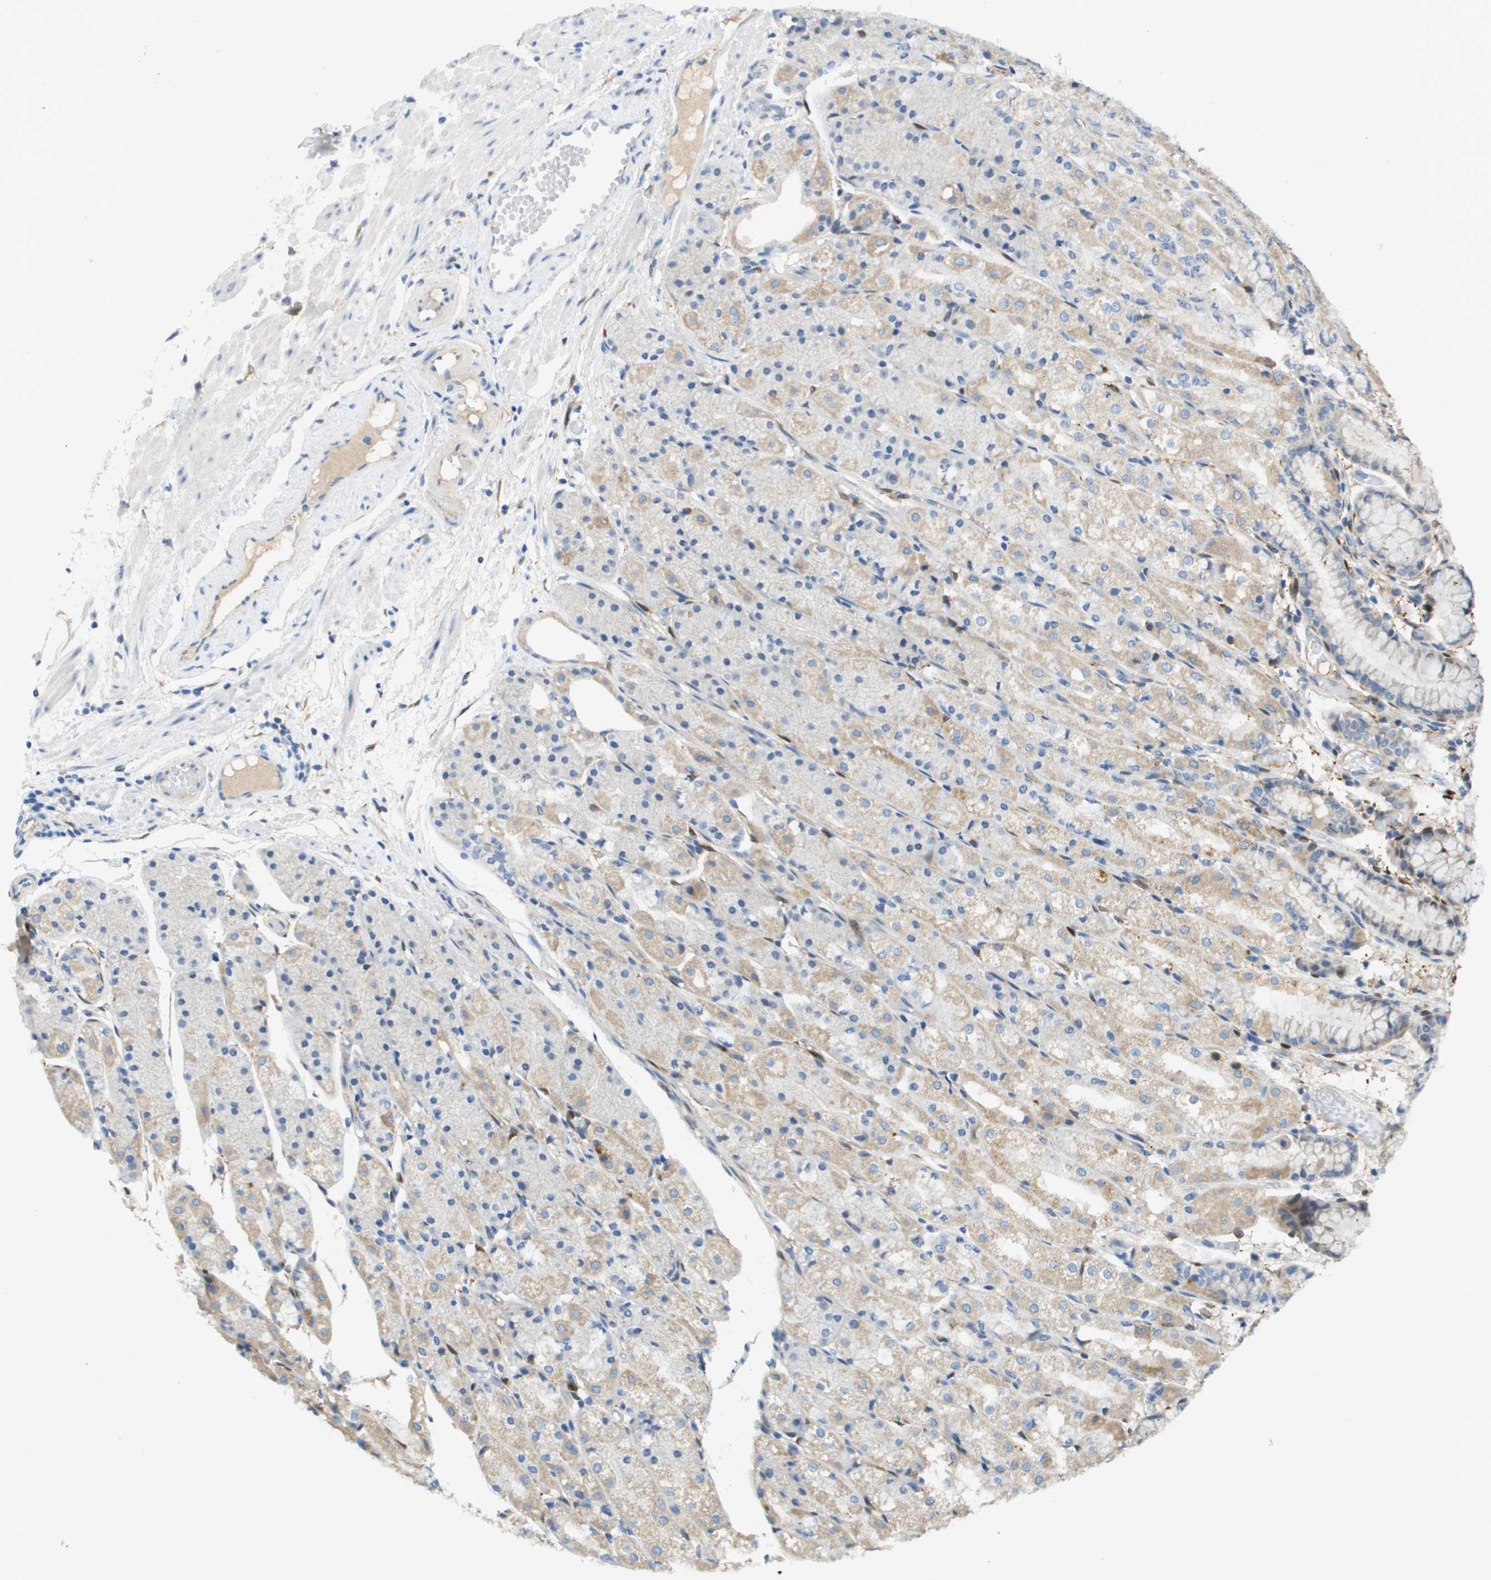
{"staining": {"intensity": "moderate", "quantity": "25%-75%", "location": "cytoplasmic/membranous"}, "tissue": "stomach", "cell_type": "Glandular cells", "image_type": "normal", "snomed": [{"axis": "morphology", "description": "Normal tissue, NOS"}, {"axis": "topography", "description": "Stomach, upper"}], "caption": "This is a photomicrograph of immunohistochemistry (IHC) staining of benign stomach, which shows moderate positivity in the cytoplasmic/membranous of glandular cells.", "gene": "CYGB", "patient": {"sex": "male", "age": 72}}